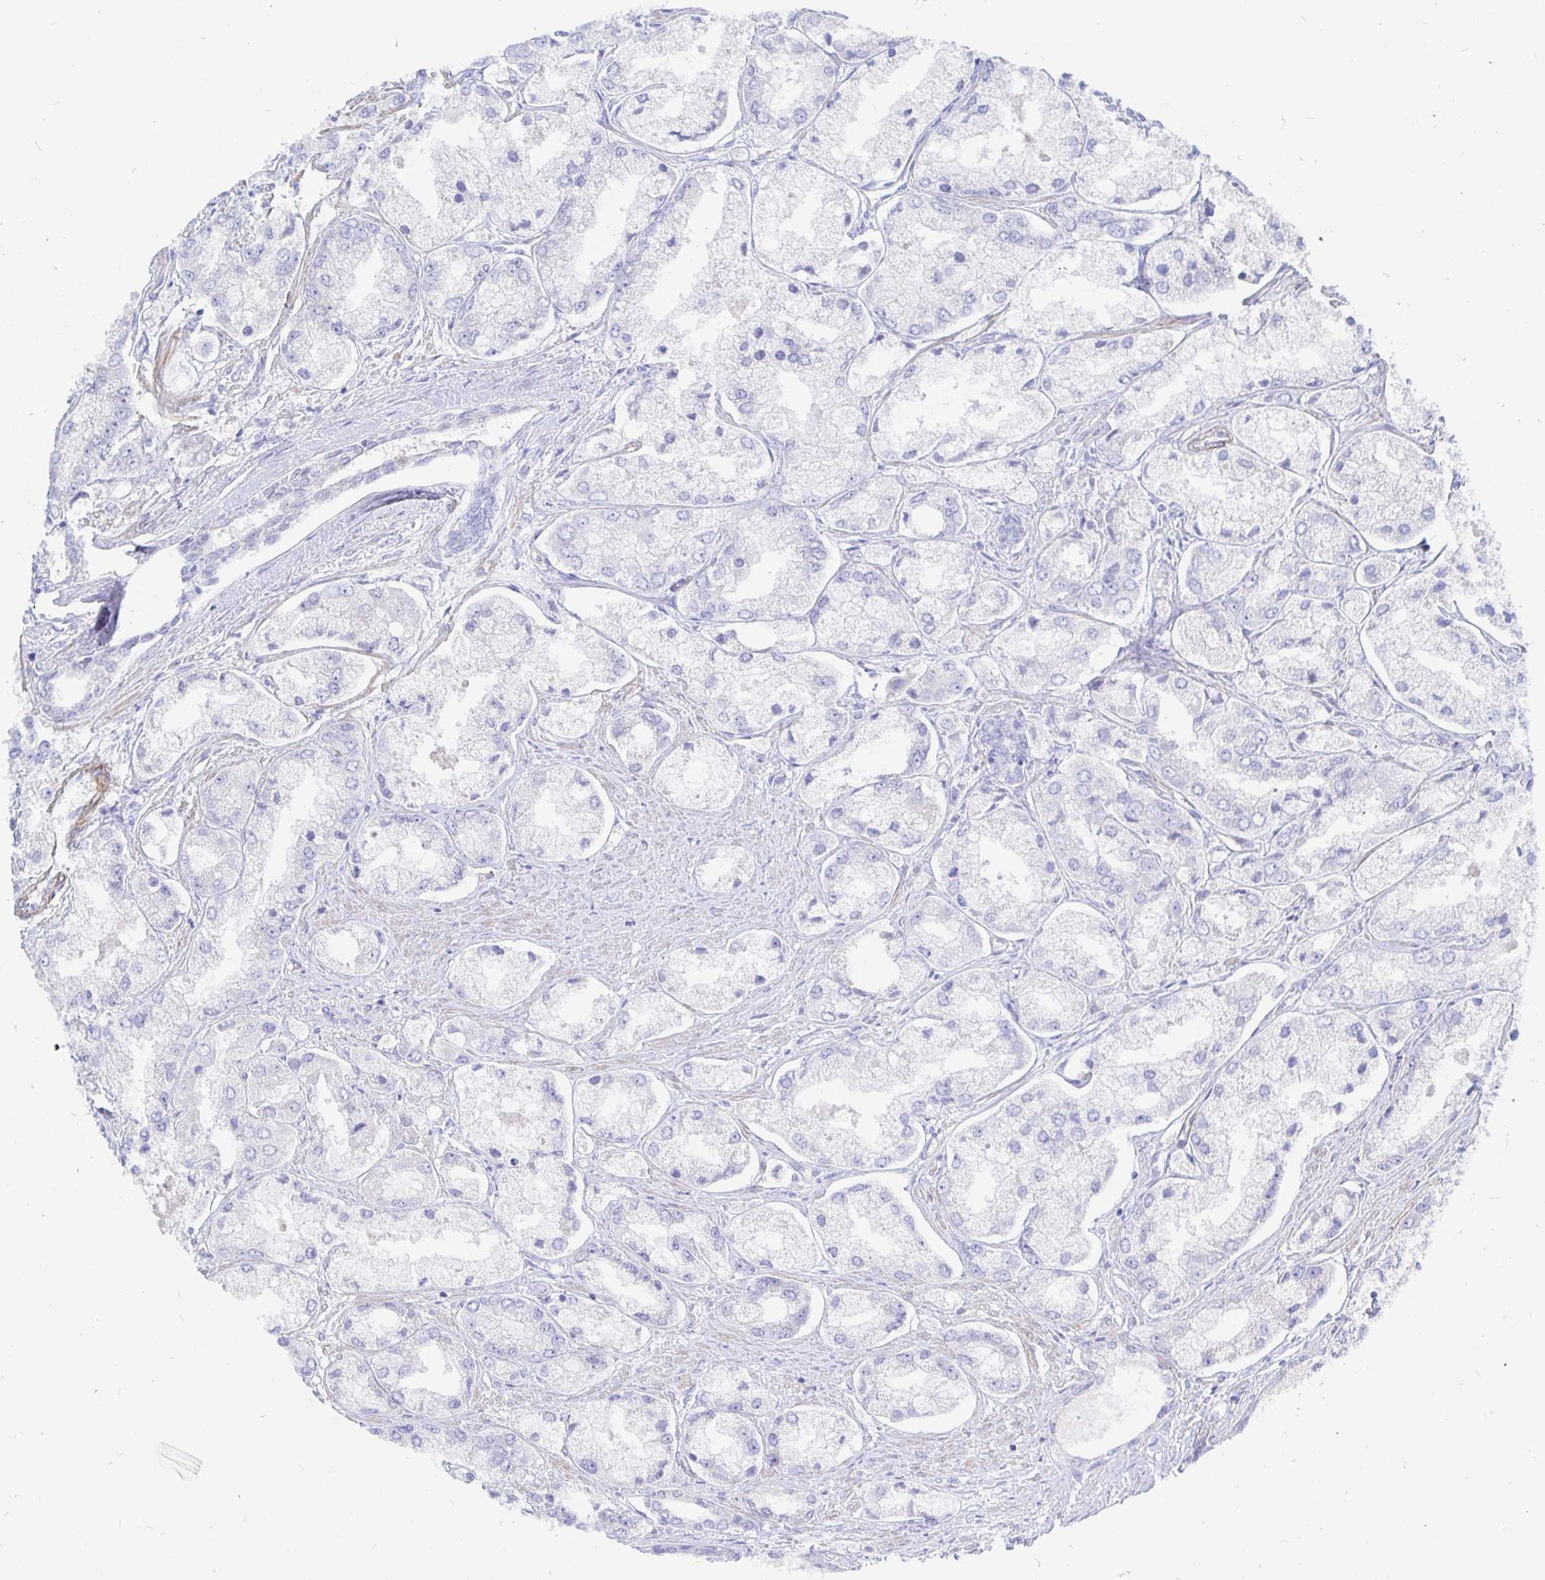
{"staining": {"intensity": "negative", "quantity": "none", "location": "none"}, "tissue": "prostate cancer", "cell_type": "Tumor cells", "image_type": "cancer", "snomed": [{"axis": "morphology", "description": "Adenocarcinoma, Low grade"}, {"axis": "topography", "description": "Prostate"}], "caption": "Tumor cells are negative for protein expression in human prostate adenocarcinoma (low-grade).", "gene": "COX16", "patient": {"sex": "male", "age": 69}}